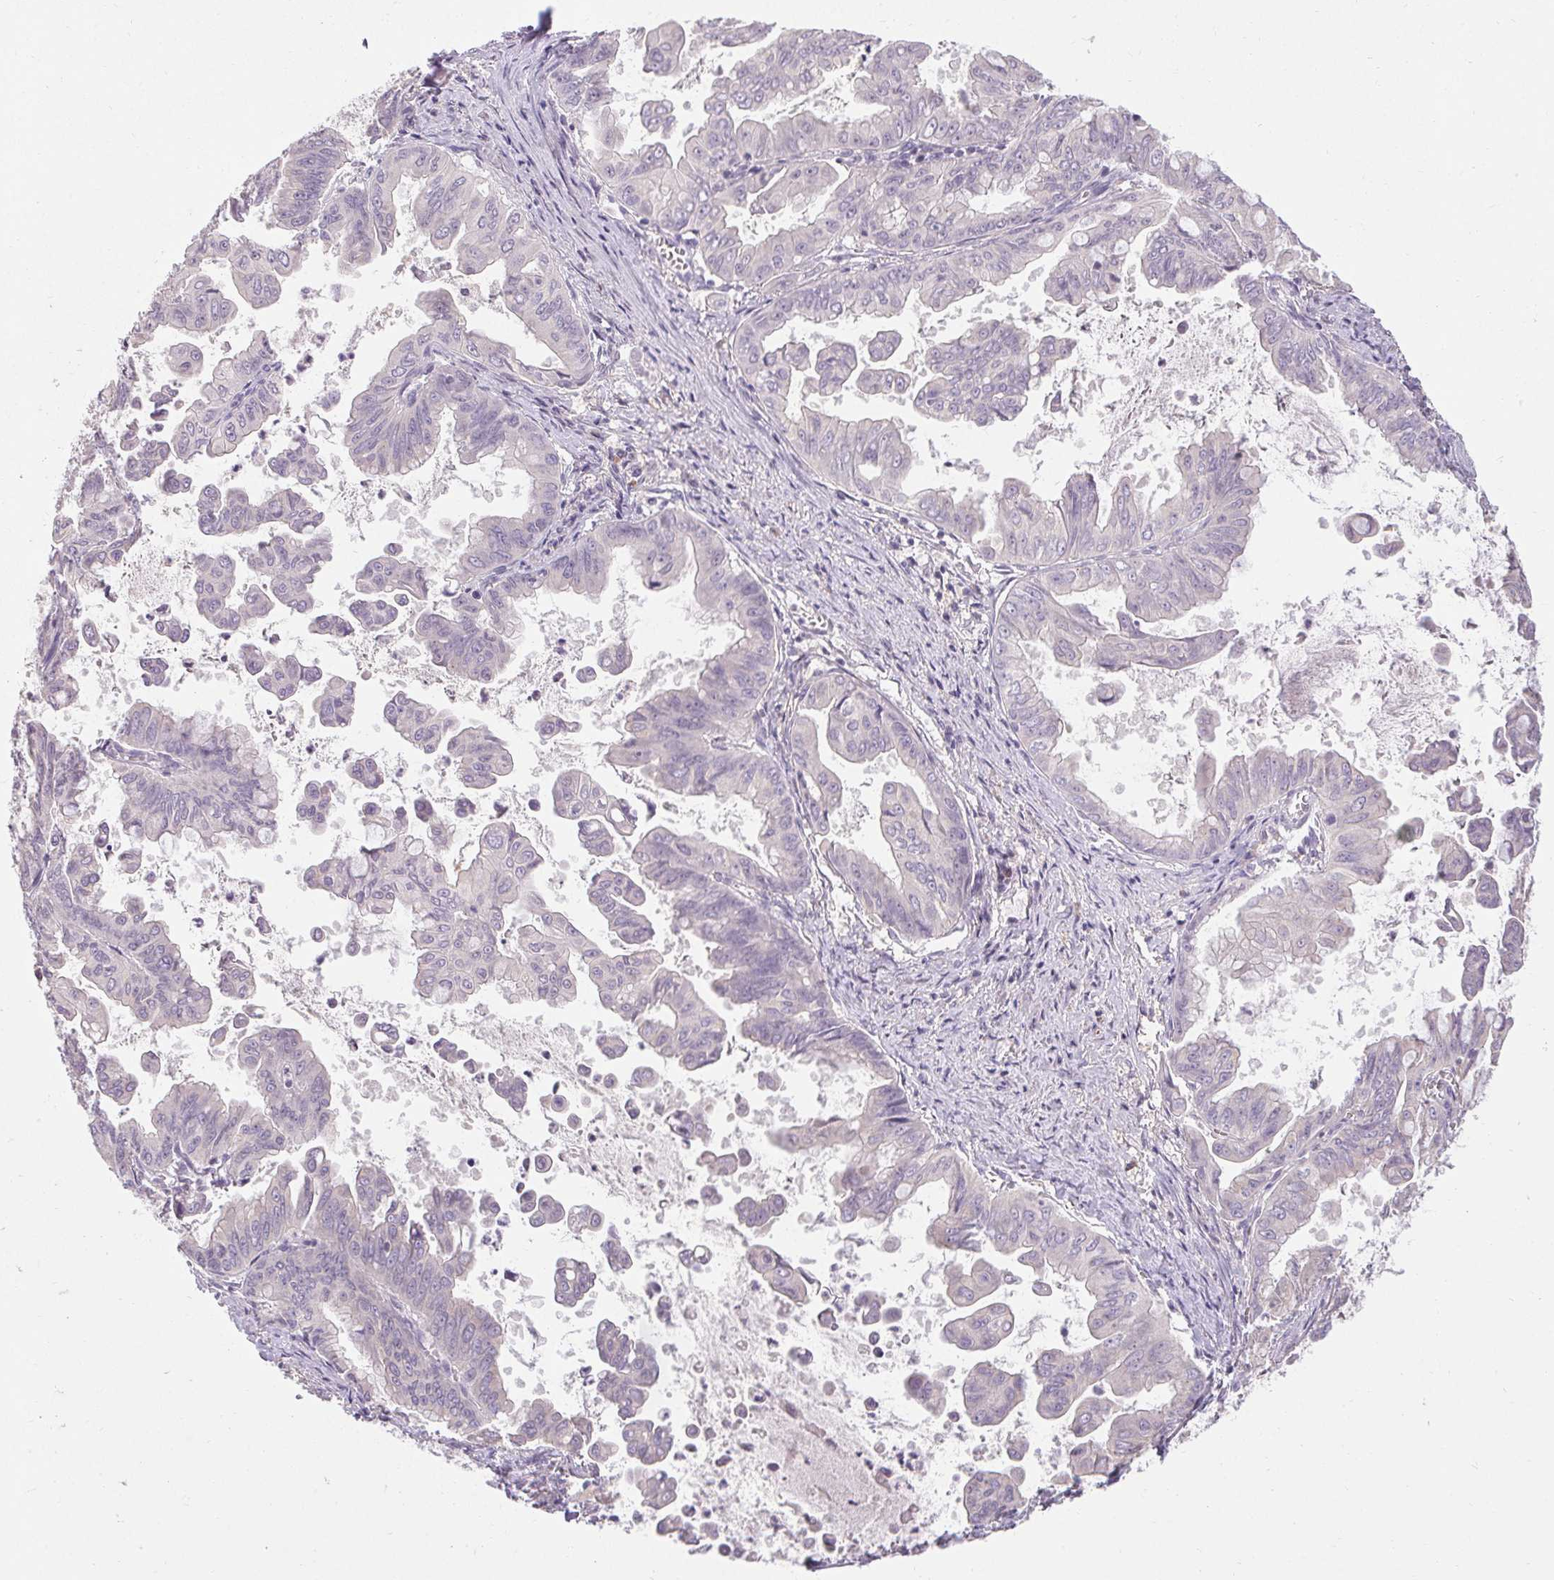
{"staining": {"intensity": "negative", "quantity": "none", "location": "none"}, "tissue": "stomach cancer", "cell_type": "Tumor cells", "image_type": "cancer", "snomed": [{"axis": "morphology", "description": "Adenocarcinoma, NOS"}, {"axis": "topography", "description": "Stomach, upper"}], "caption": "This is an immunohistochemistry photomicrograph of adenocarcinoma (stomach). There is no staining in tumor cells.", "gene": "TMEM52B", "patient": {"sex": "male", "age": 80}}